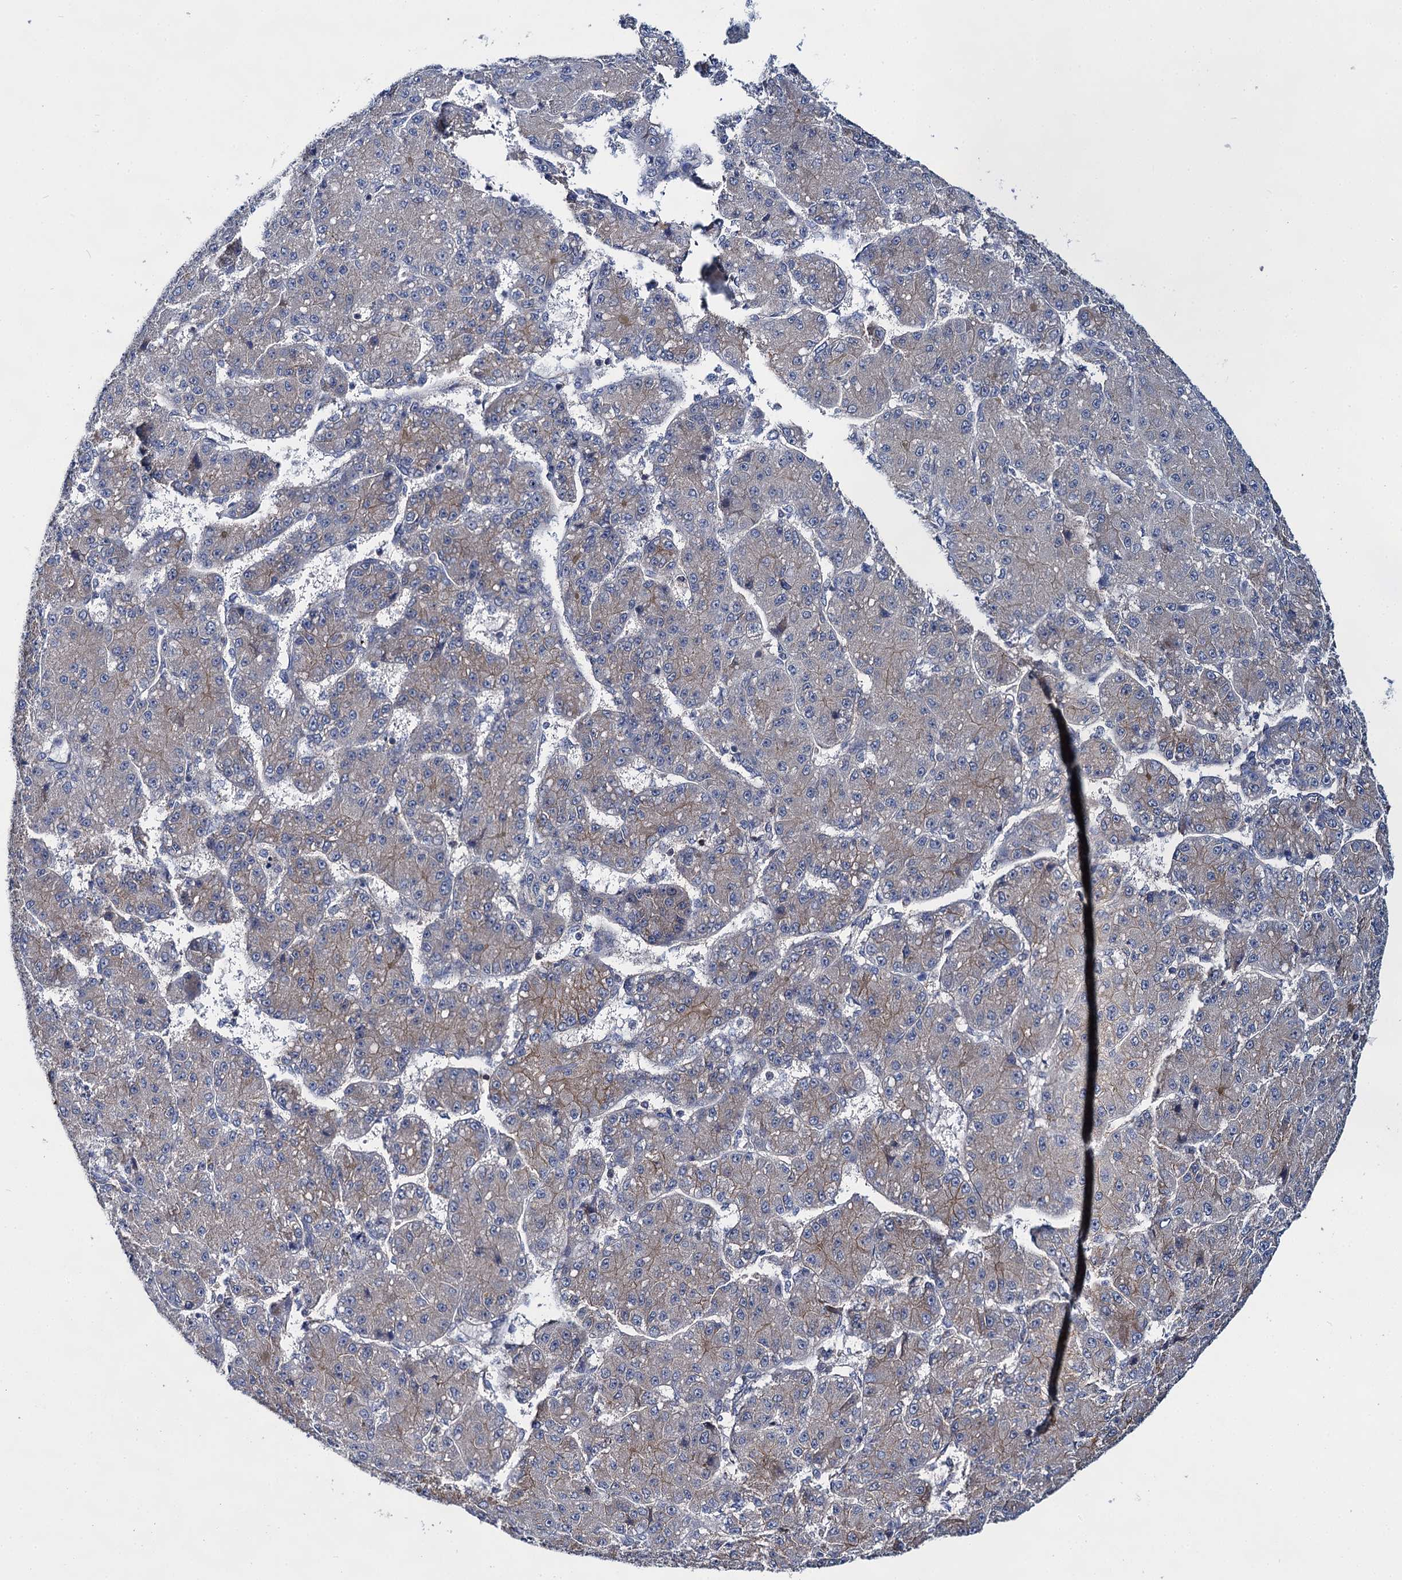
{"staining": {"intensity": "moderate", "quantity": "25%-75%", "location": "cytoplasmic/membranous"}, "tissue": "liver cancer", "cell_type": "Tumor cells", "image_type": "cancer", "snomed": [{"axis": "morphology", "description": "Carcinoma, Hepatocellular, NOS"}, {"axis": "topography", "description": "Liver"}], "caption": "High-magnification brightfield microscopy of liver hepatocellular carcinoma stained with DAB (brown) and counterstained with hematoxylin (blue). tumor cells exhibit moderate cytoplasmic/membranous staining is identified in about25%-75% of cells. The staining was performed using DAB to visualize the protein expression in brown, while the nuclei were stained in blue with hematoxylin (Magnification: 20x).", "gene": "ABLIM1", "patient": {"sex": "male", "age": 67}}